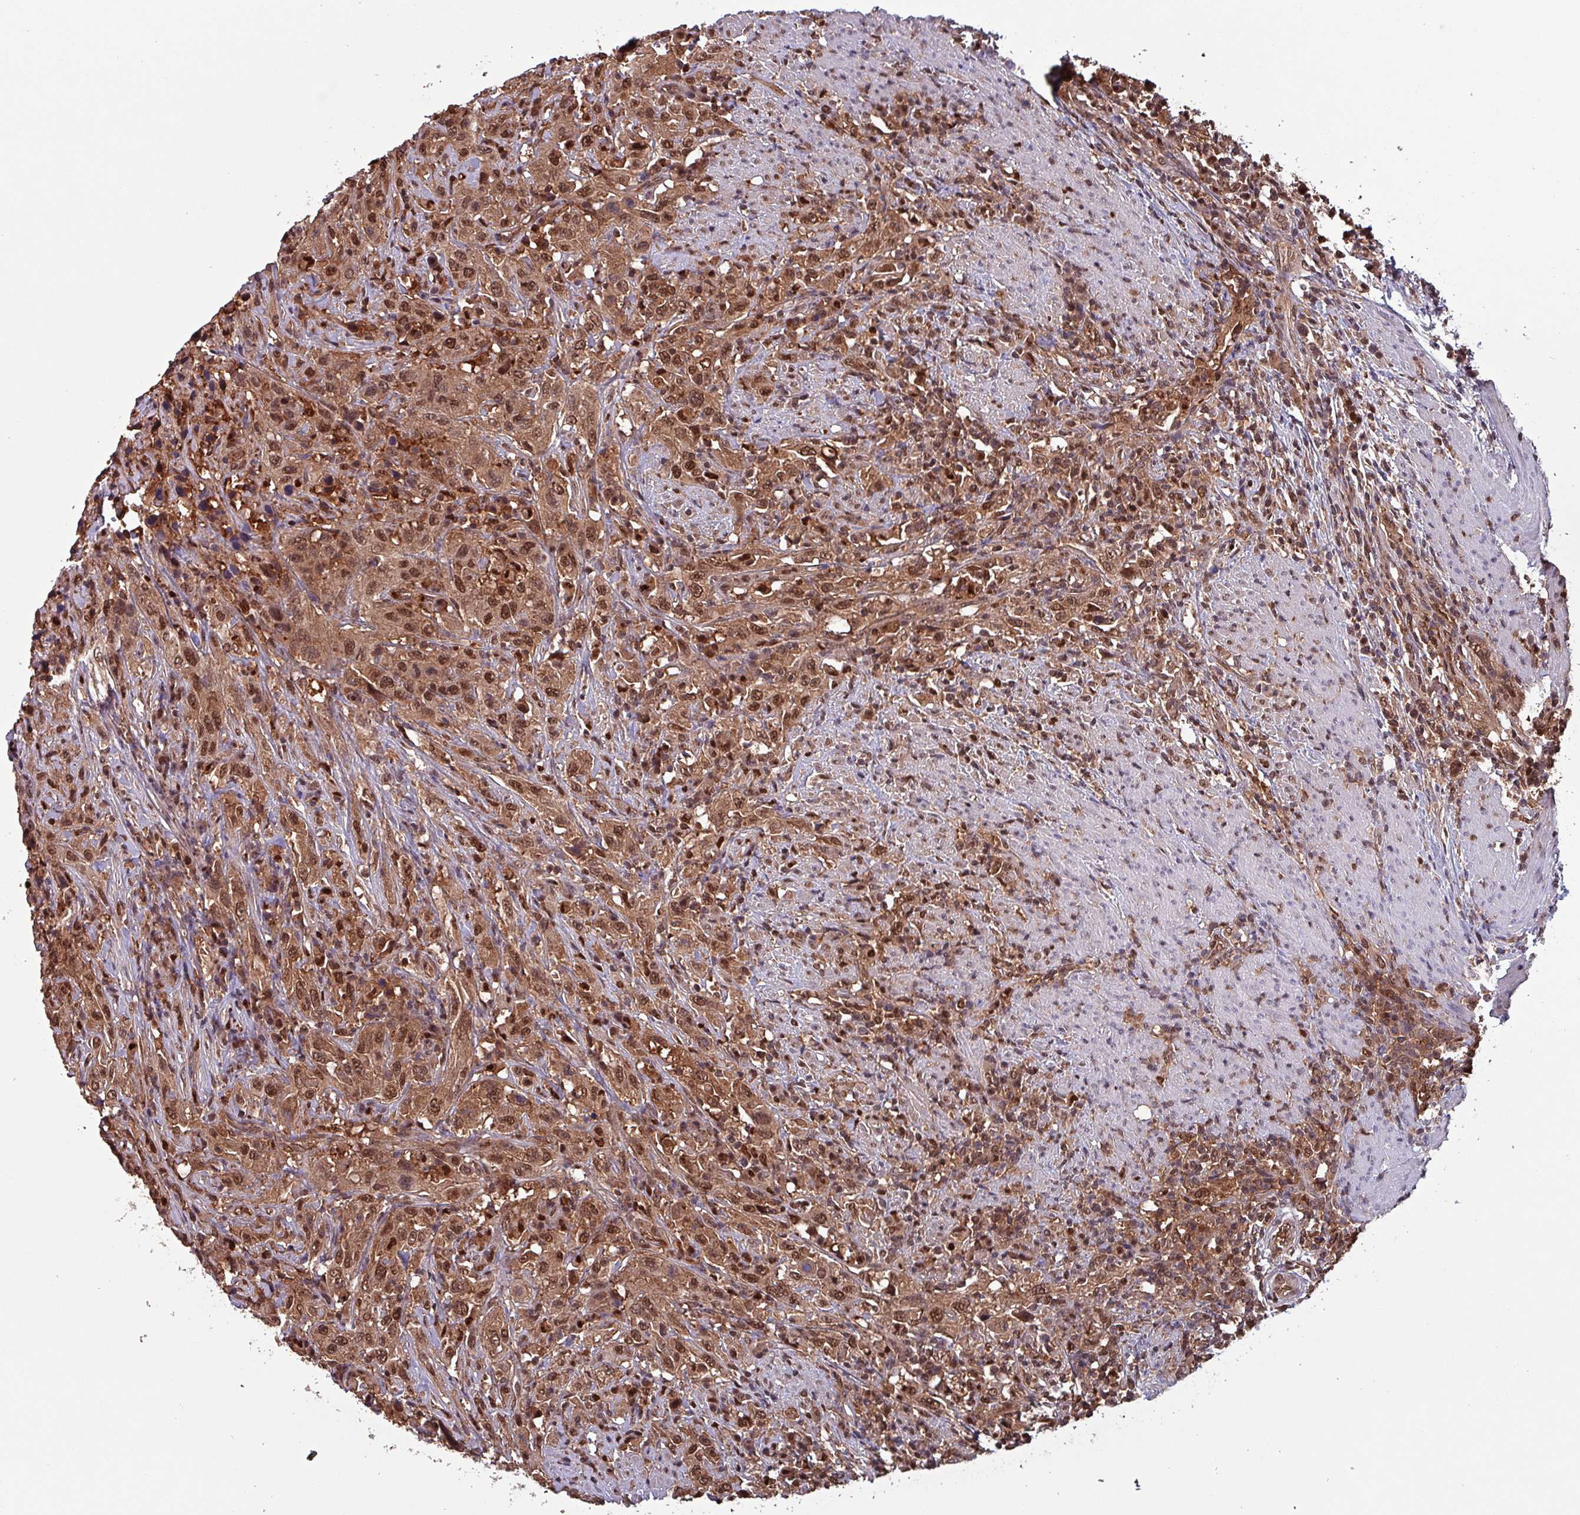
{"staining": {"intensity": "moderate", "quantity": ">75%", "location": "cytoplasmic/membranous,nuclear"}, "tissue": "urothelial cancer", "cell_type": "Tumor cells", "image_type": "cancer", "snomed": [{"axis": "morphology", "description": "Urothelial carcinoma, High grade"}, {"axis": "topography", "description": "Urinary bladder"}], "caption": "Immunohistochemical staining of urothelial cancer displays medium levels of moderate cytoplasmic/membranous and nuclear staining in approximately >75% of tumor cells.", "gene": "PSMB8", "patient": {"sex": "male", "age": 61}}